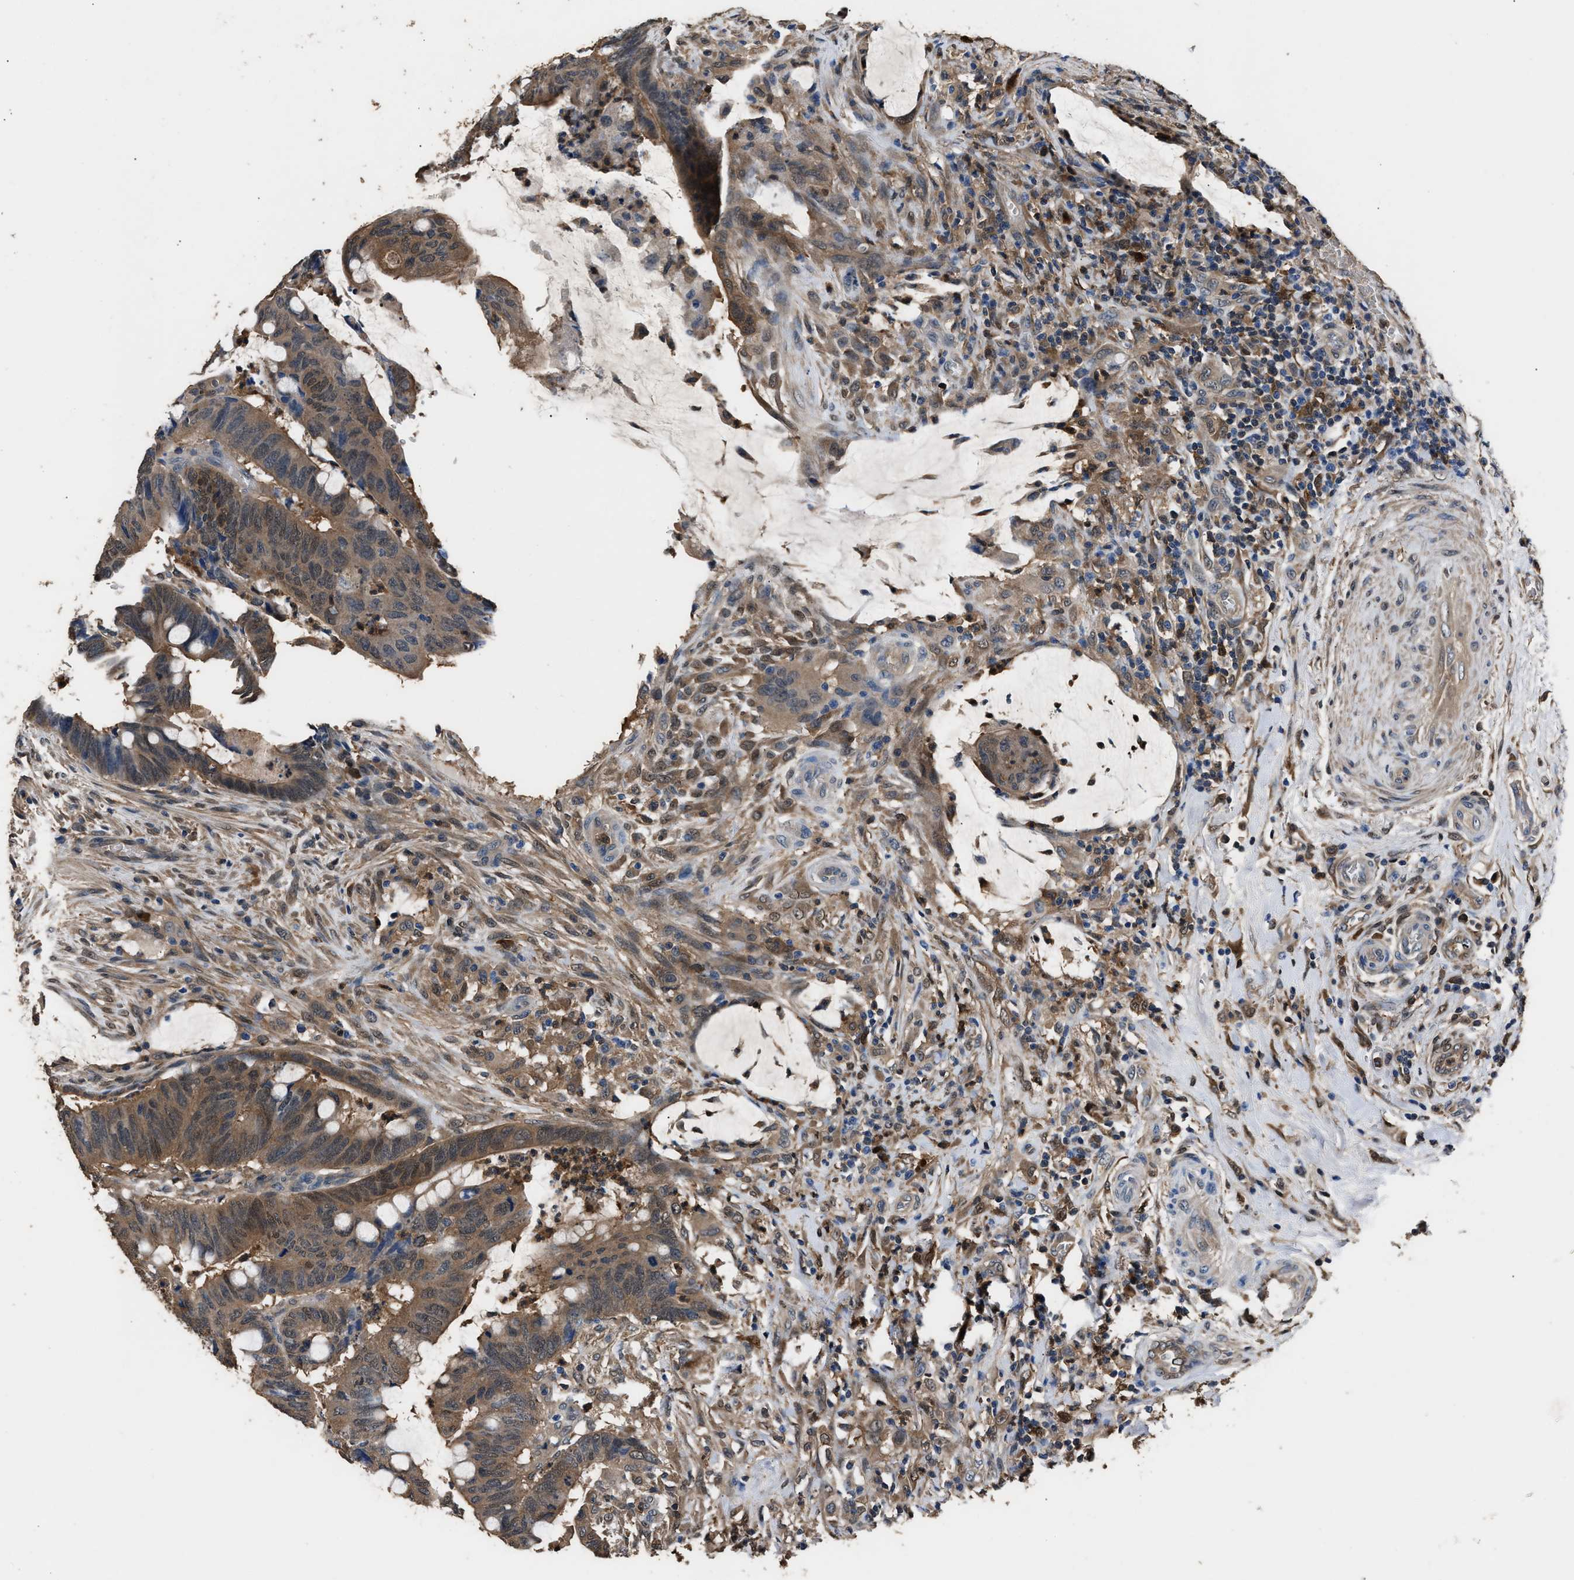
{"staining": {"intensity": "moderate", "quantity": ">75%", "location": "cytoplasmic/membranous"}, "tissue": "colorectal cancer", "cell_type": "Tumor cells", "image_type": "cancer", "snomed": [{"axis": "morphology", "description": "Normal tissue, NOS"}, {"axis": "morphology", "description": "Adenocarcinoma, NOS"}, {"axis": "topography", "description": "Rectum"}, {"axis": "topography", "description": "Peripheral nerve tissue"}], "caption": "Colorectal cancer tissue displays moderate cytoplasmic/membranous positivity in about >75% of tumor cells", "gene": "GSTP1", "patient": {"sex": "male", "age": 92}}